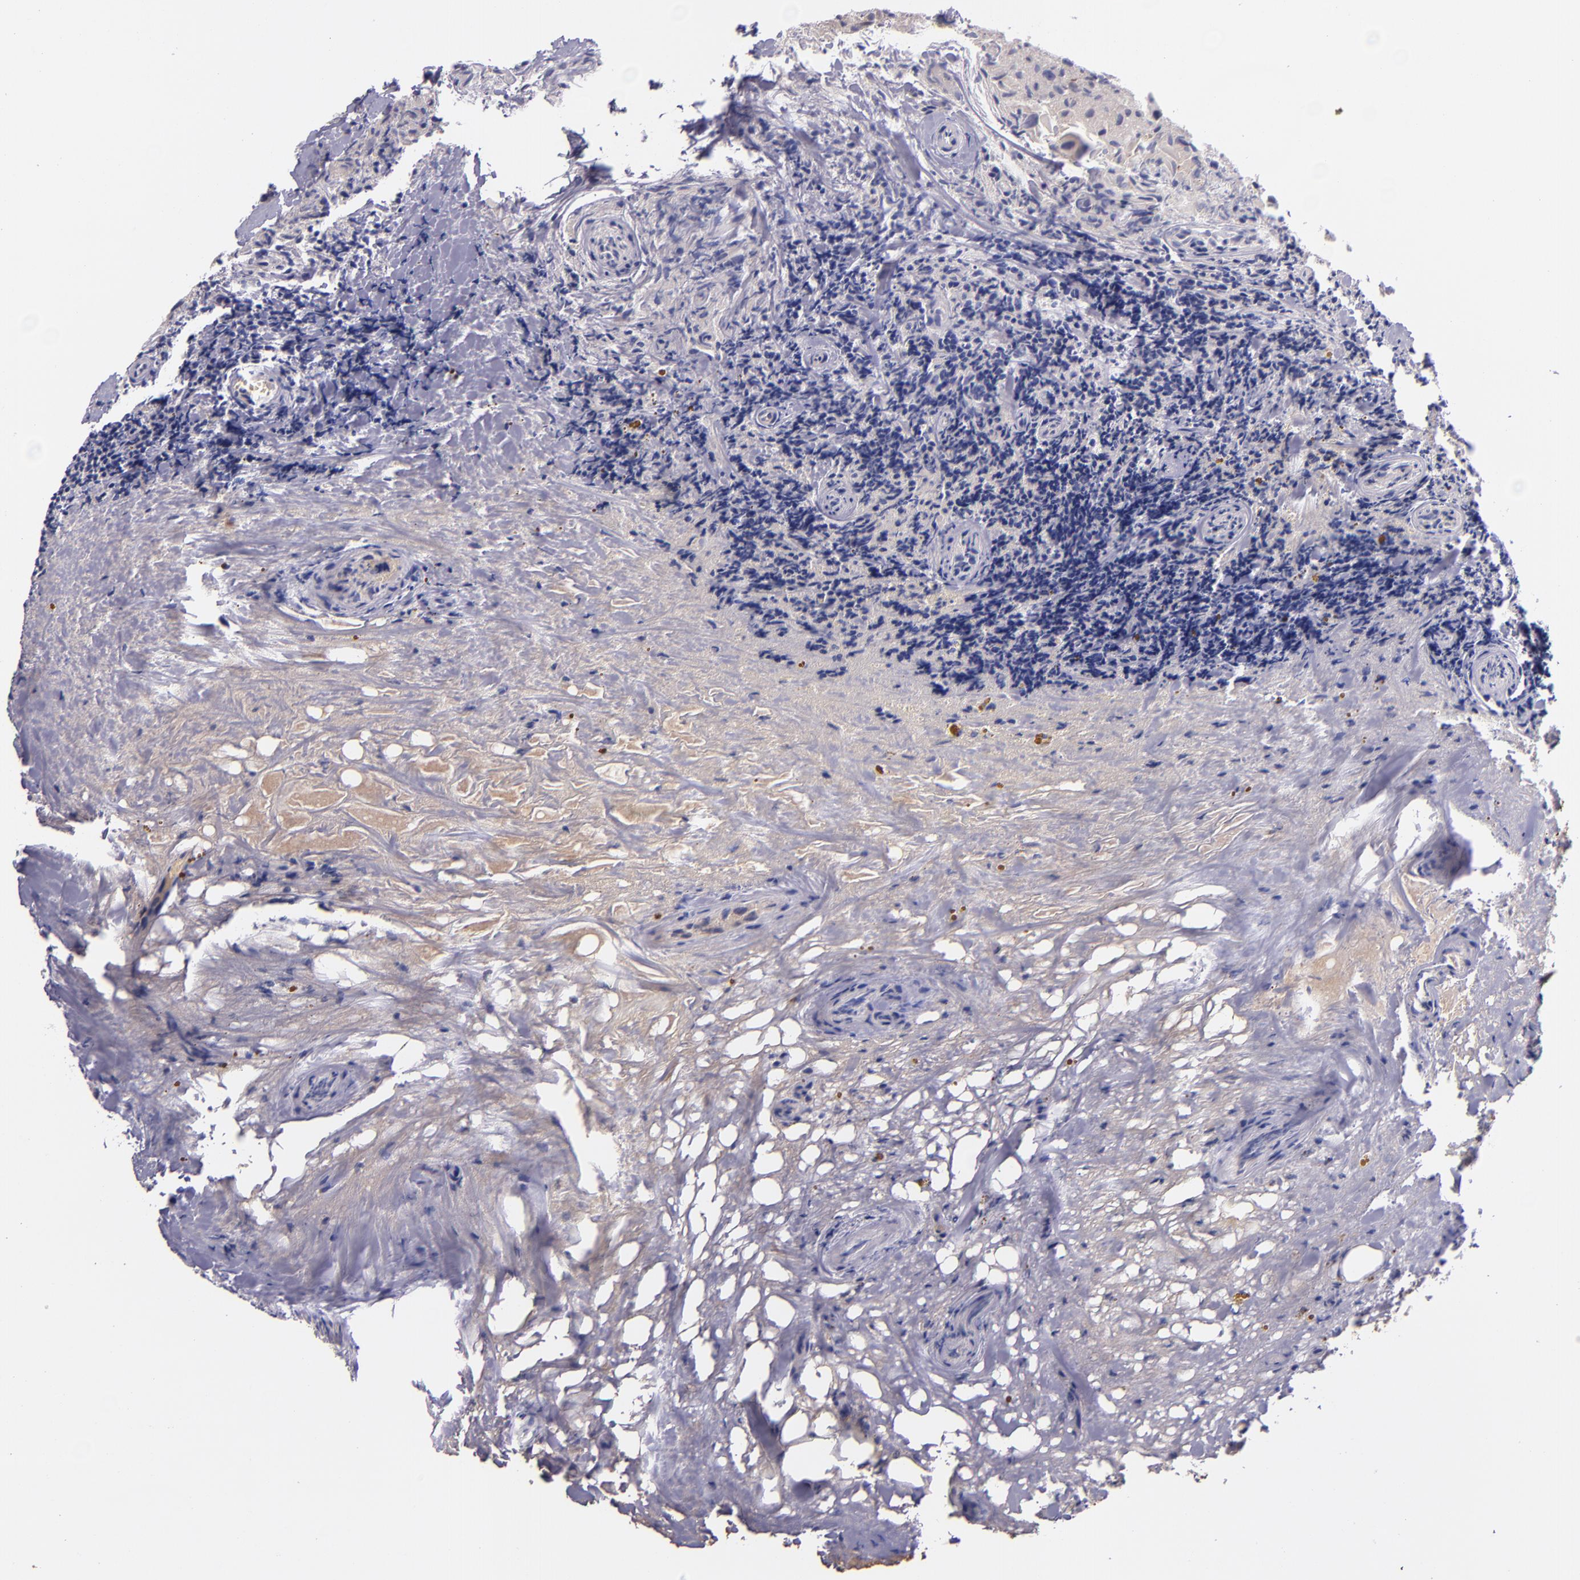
{"staining": {"intensity": "weak", "quantity": "25%-75%", "location": "cytoplasmic/membranous"}, "tissue": "thyroid cancer", "cell_type": "Tumor cells", "image_type": "cancer", "snomed": [{"axis": "morphology", "description": "Papillary adenocarcinoma, NOS"}, {"axis": "topography", "description": "Thyroid gland"}], "caption": "DAB immunohistochemical staining of human thyroid papillary adenocarcinoma exhibits weak cytoplasmic/membranous protein positivity in approximately 25%-75% of tumor cells.", "gene": "KNG1", "patient": {"sex": "female", "age": 71}}